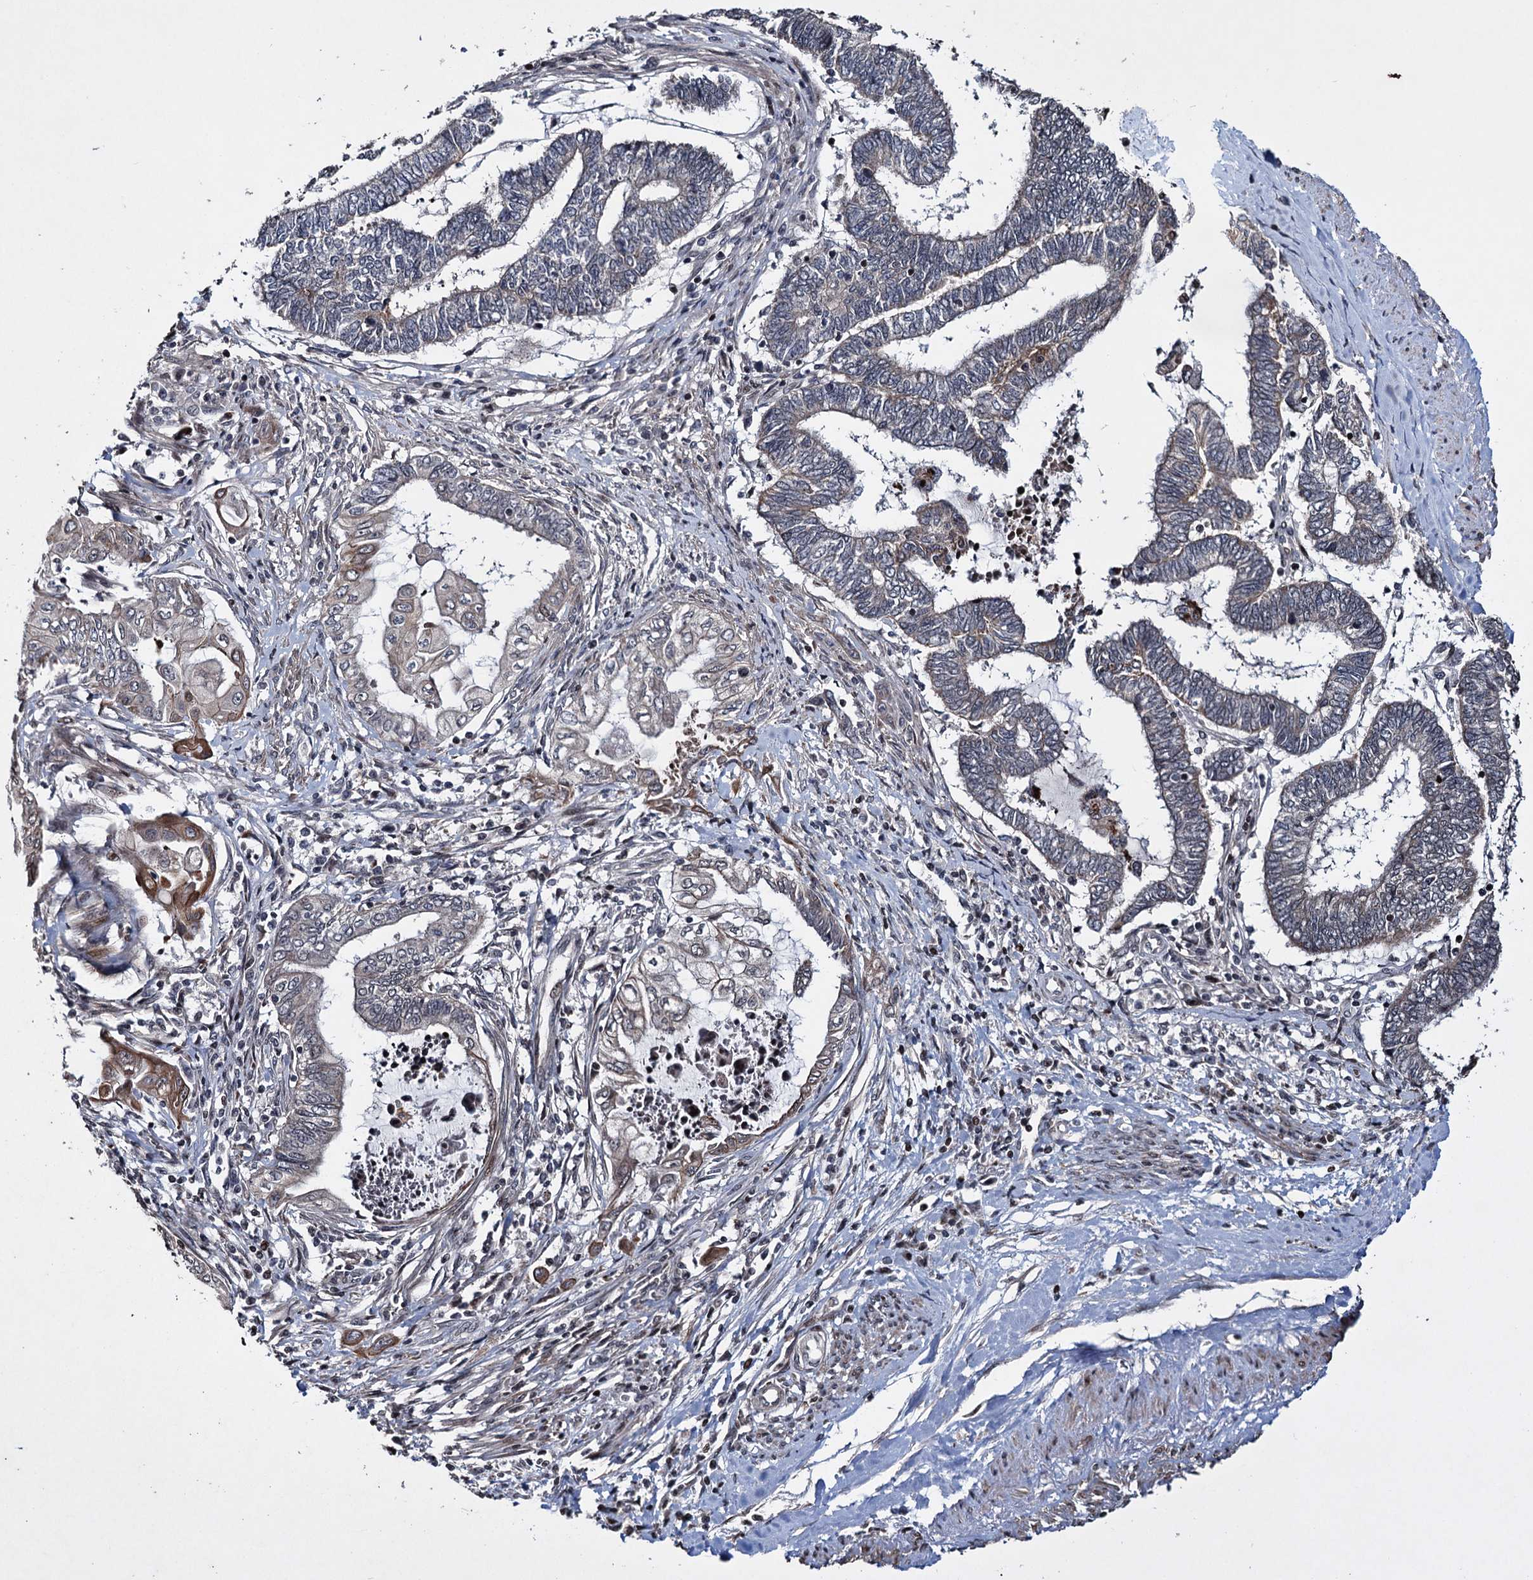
{"staining": {"intensity": "negative", "quantity": "none", "location": "none"}, "tissue": "endometrial cancer", "cell_type": "Tumor cells", "image_type": "cancer", "snomed": [{"axis": "morphology", "description": "Adenocarcinoma, NOS"}, {"axis": "topography", "description": "Uterus"}, {"axis": "topography", "description": "Endometrium"}], "caption": "The image displays no staining of tumor cells in adenocarcinoma (endometrial). (DAB (3,3'-diaminobenzidine) immunohistochemistry (IHC), high magnification).", "gene": "EYA4", "patient": {"sex": "female", "age": 70}}